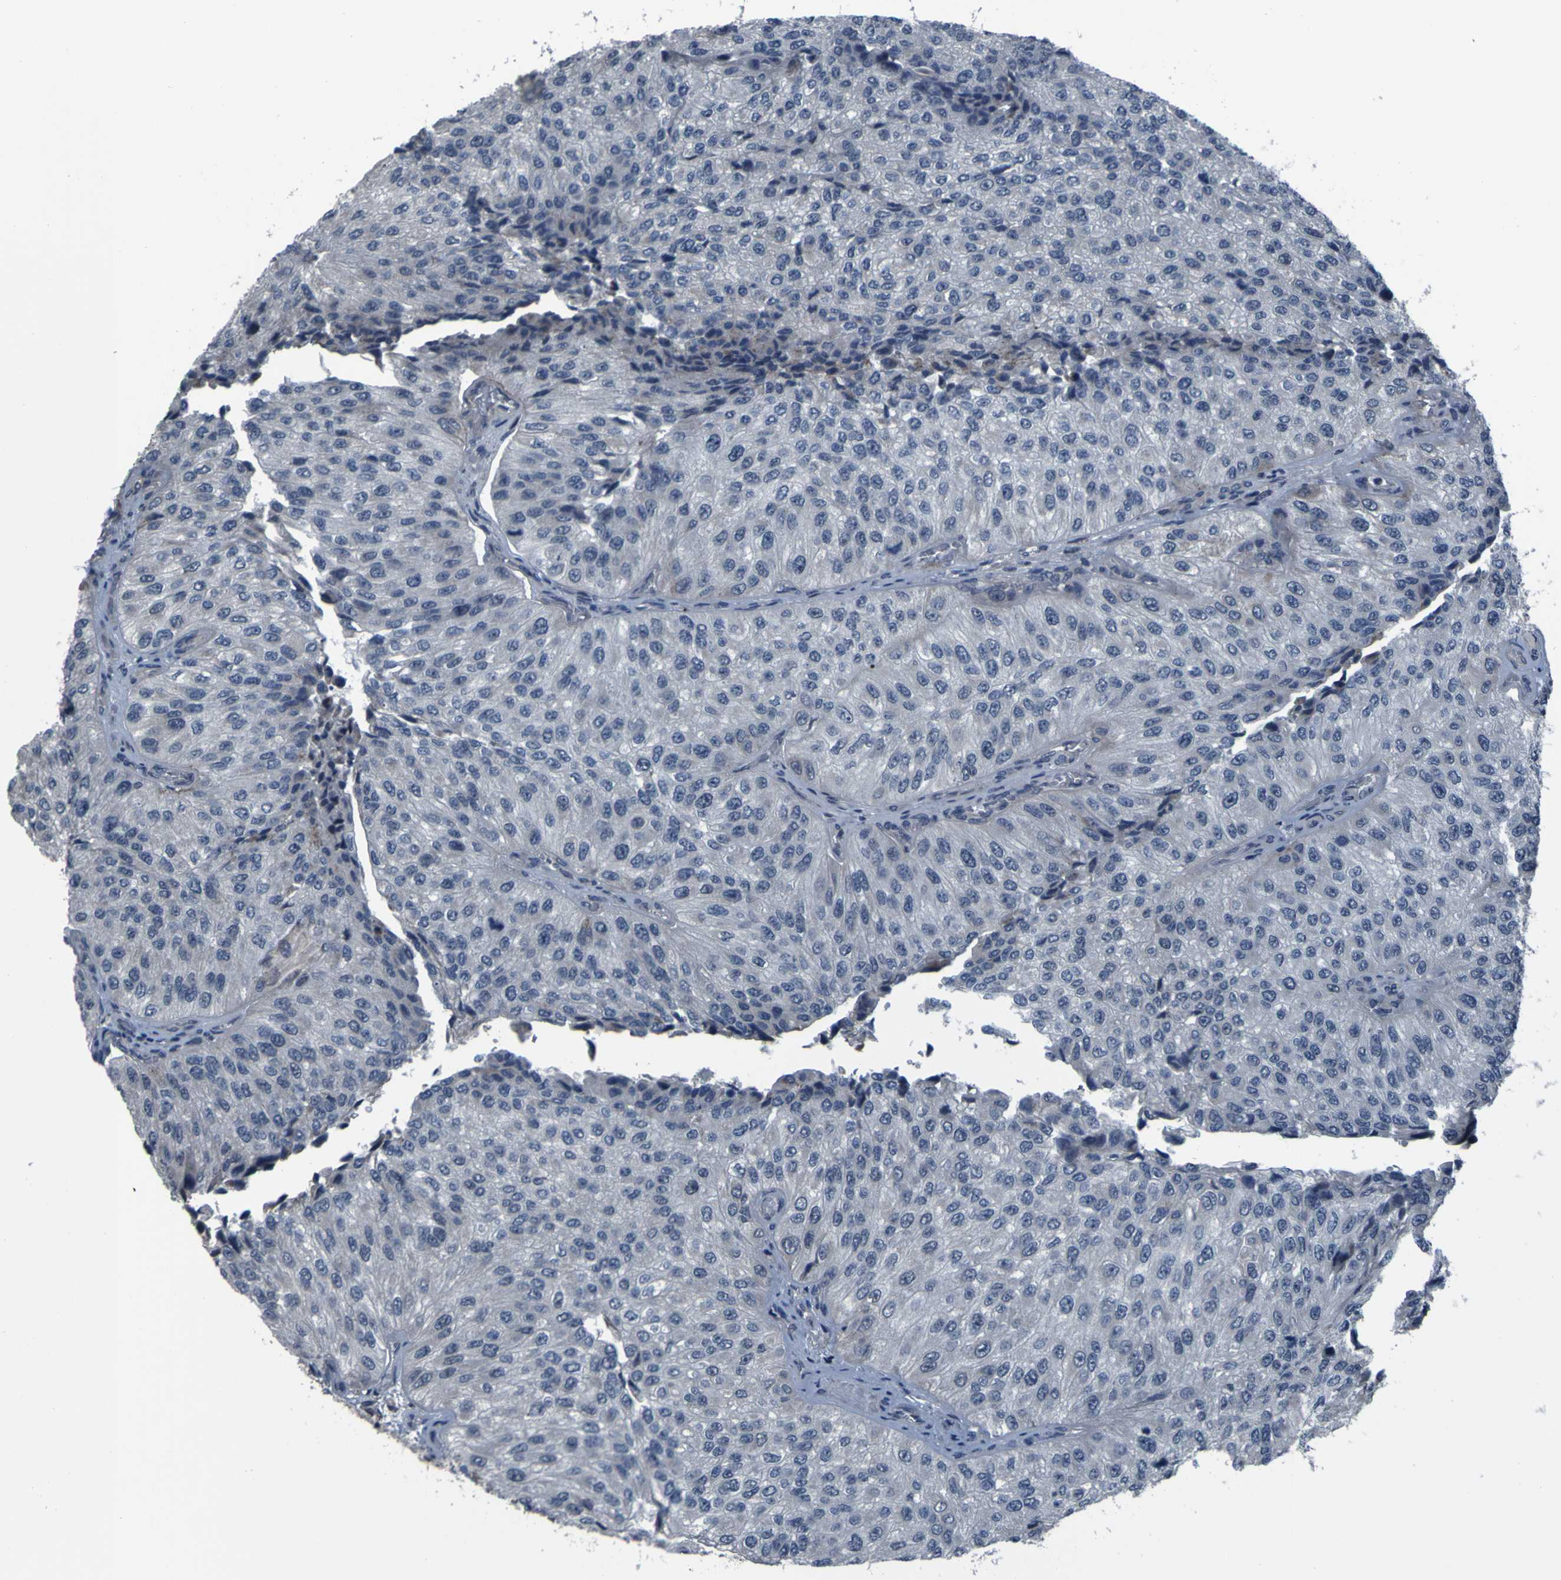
{"staining": {"intensity": "negative", "quantity": "none", "location": "none"}, "tissue": "urothelial cancer", "cell_type": "Tumor cells", "image_type": "cancer", "snomed": [{"axis": "morphology", "description": "Urothelial carcinoma, High grade"}, {"axis": "topography", "description": "Kidney"}, {"axis": "topography", "description": "Urinary bladder"}], "caption": "IHC image of neoplastic tissue: high-grade urothelial carcinoma stained with DAB (3,3'-diaminobenzidine) demonstrates no significant protein positivity in tumor cells.", "gene": "OSTM1", "patient": {"sex": "male", "age": 77}}